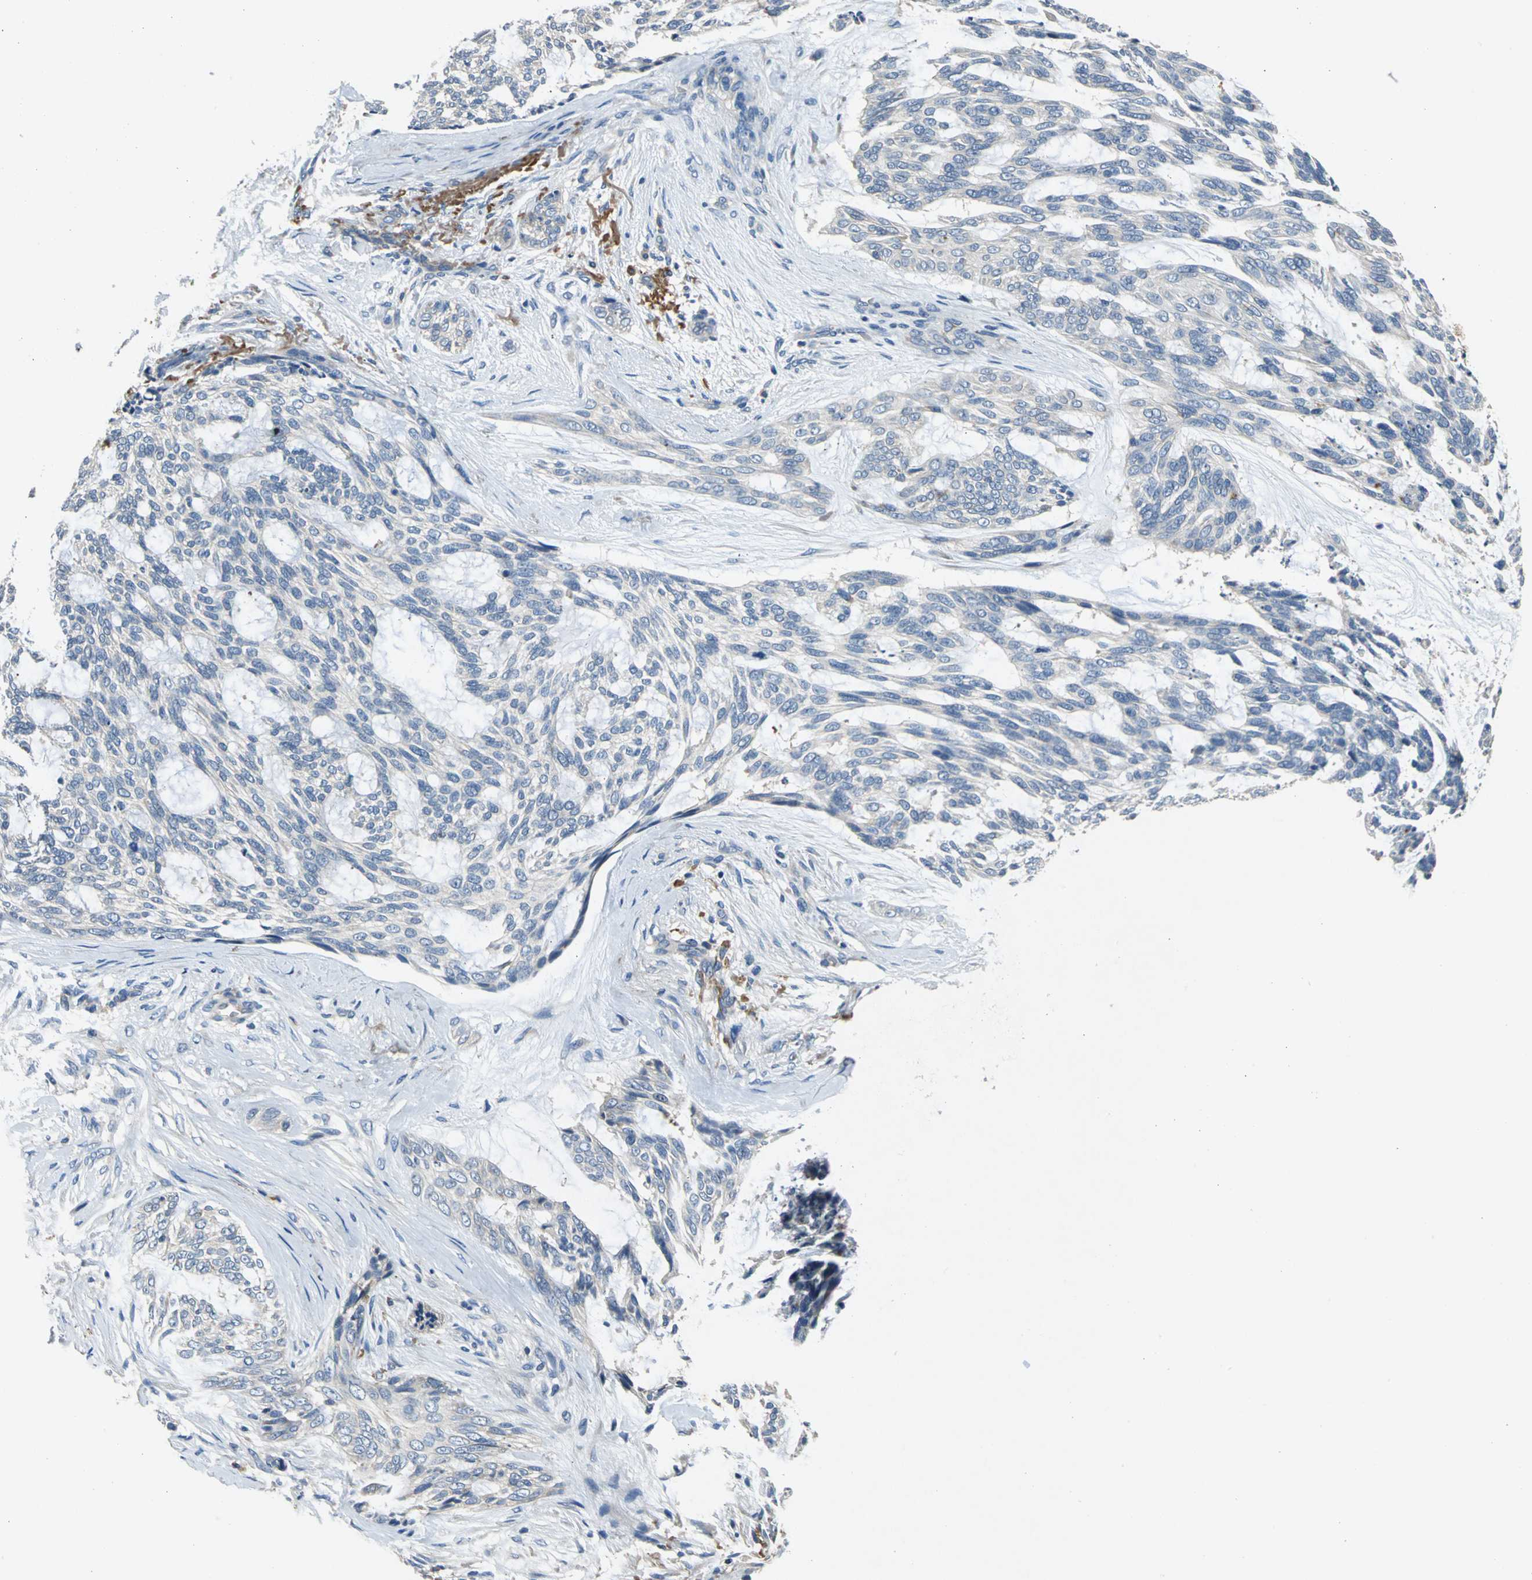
{"staining": {"intensity": "negative", "quantity": "none", "location": "none"}, "tissue": "skin cancer", "cell_type": "Tumor cells", "image_type": "cancer", "snomed": [{"axis": "morphology", "description": "Normal tissue, NOS"}, {"axis": "morphology", "description": "Basal cell carcinoma"}, {"axis": "topography", "description": "Skin"}], "caption": "The immunohistochemistry image has no significant expression in tumor cells of skin cancer (basal cell carcinoma) tissue. The staining was performed using DAB to visualize the protein expression in brown, while the nuclei were stained in blue with hematoxylin (Magnification: 20x).", "gene": "SLC16A7", "patient": {"sex": "female", "age": 71}}